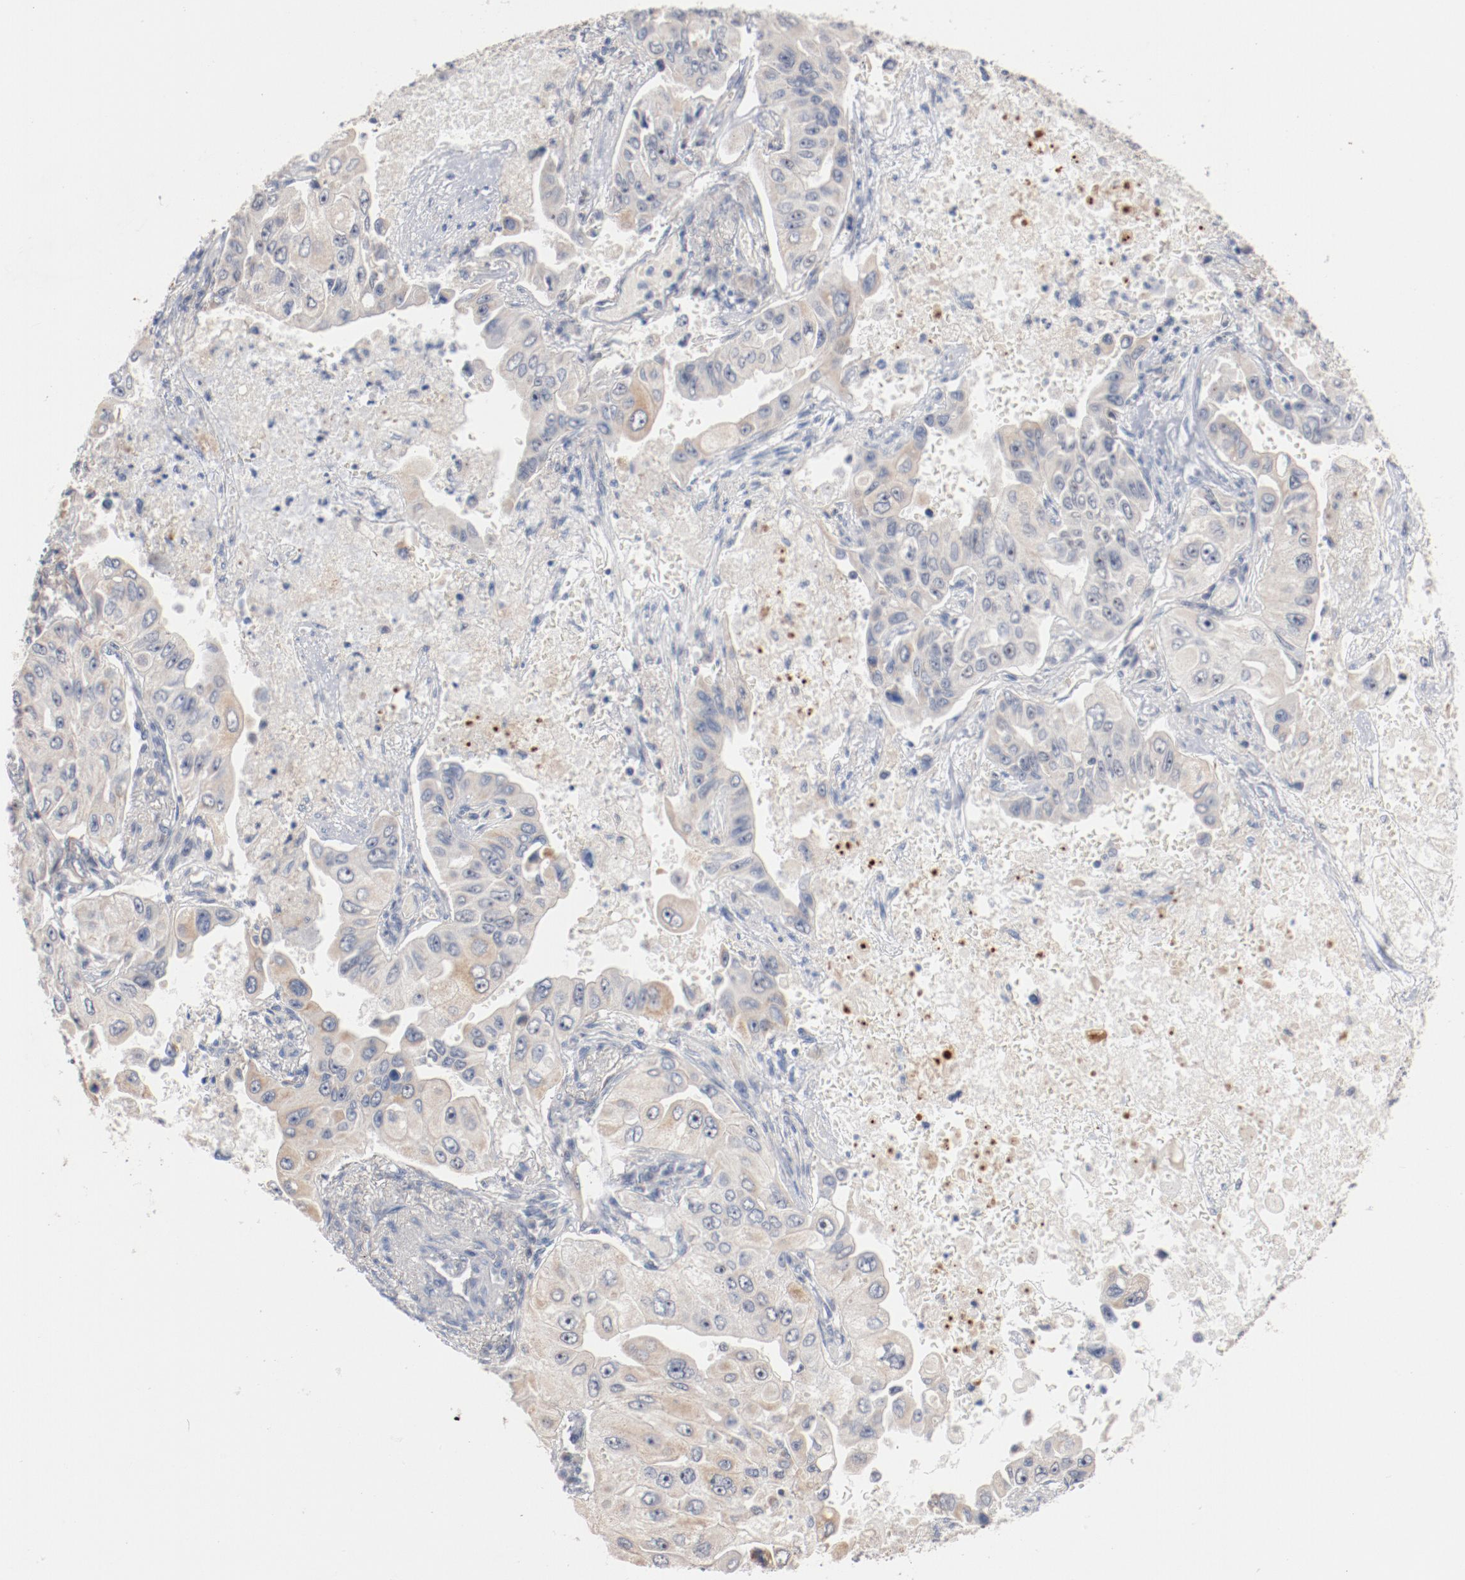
{"staining": {"intensity": "weak", "quantity": "<25%", "location": "cytoplasmic/membranous"}, "tissue": "lung cancer", "cell_type": "Tumor cells", "image_type": "cancer", "snomed": [{"axis": "morphology", "description": "Adenocarcinoma, NOS"}, {"axis": "topography", "description": "Lung"}], "caption": "This micrograph is of lung cancer stained with IHC to label a protein in brown with the nuclei are counter-stained blue. There is no expression in tumor cells. Brightfield microscopy of immunohistochemistry (IHC) stained with DAB (3,3'-diaminobenzidine) (brown) and hematoxylin (blue), captured at high magnification.", "gene": "ERICH1", "patient": {"sex": "male", "age": 84}}